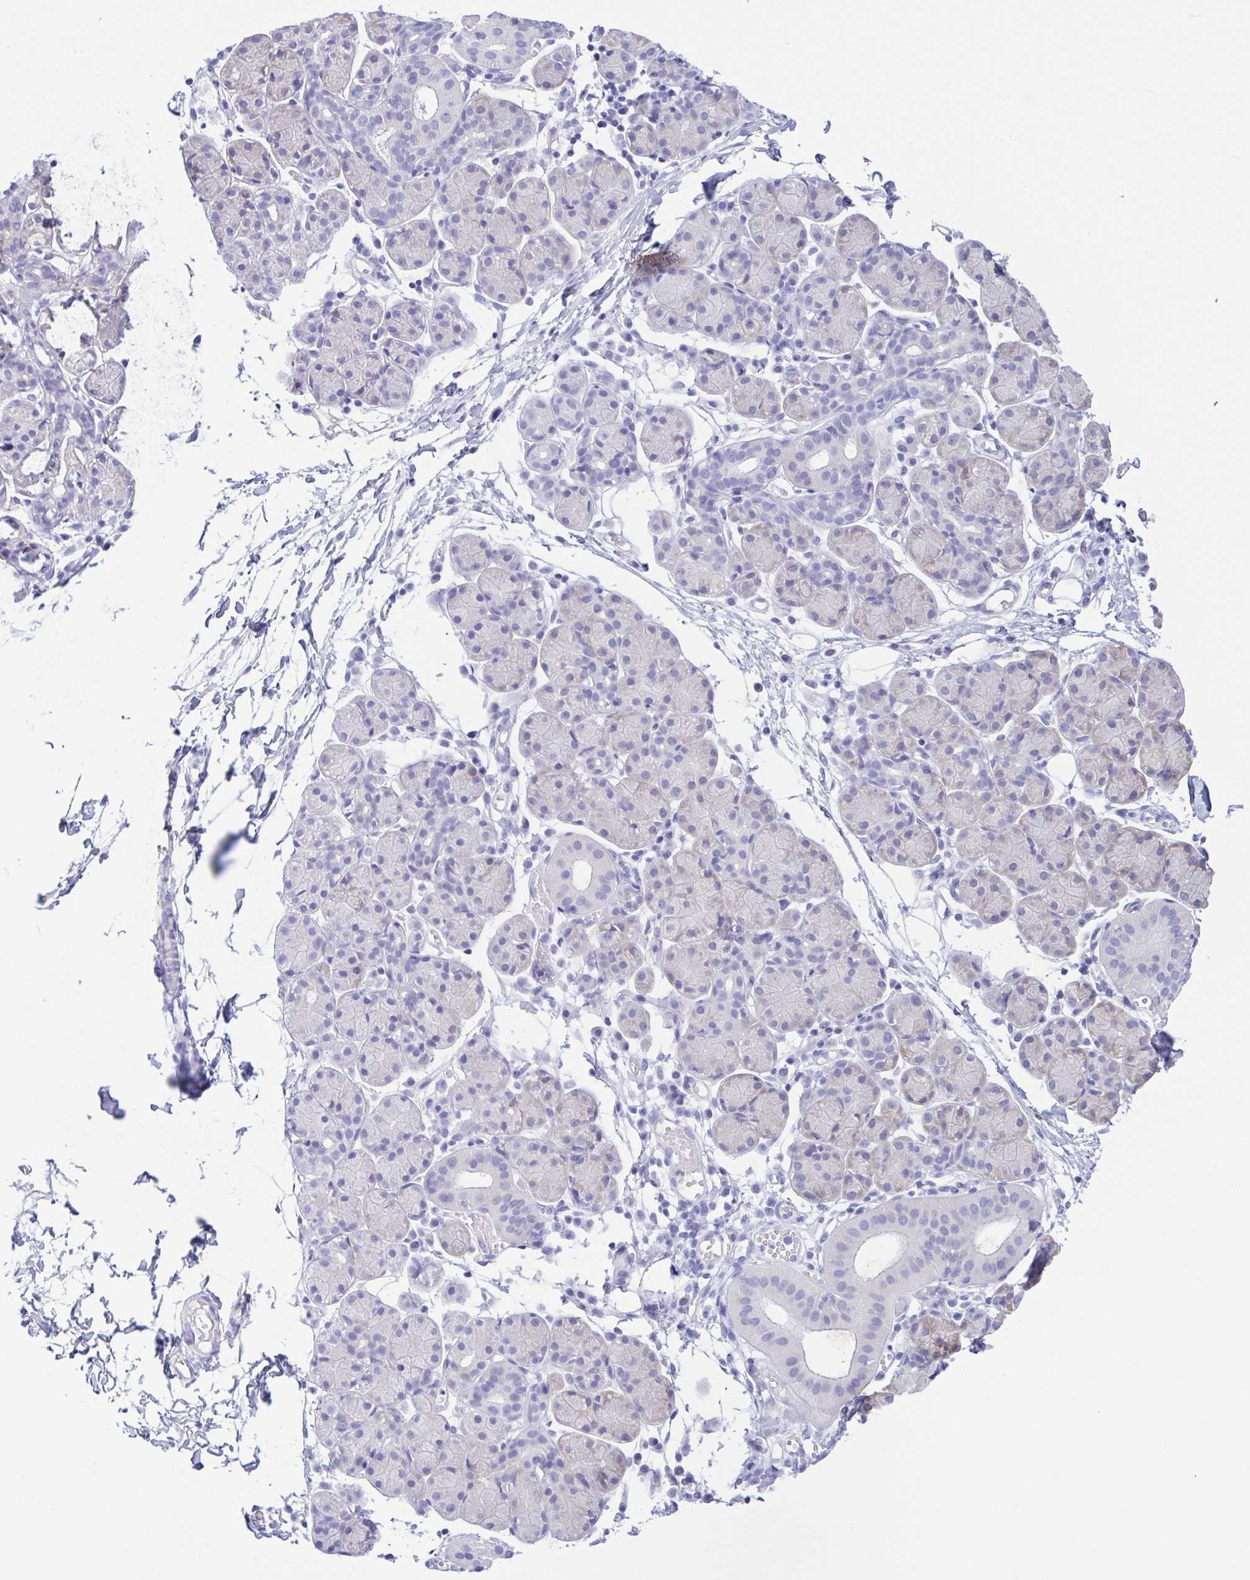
{"staining": {"intensity": "negative", "quantity": "none", "location": "none"}, "tissue": "salivary gland", "cell_type": "Glandular cells", "image_type": "normal", "snomed": [{"axis": "morphology", "description": "Normal tissue, NOS"}, {"axis": "morphology", "description": "Inflammation, NOS"}, {"axis": "topography", "description": "Lymph node"}, {"axis": "topography", "description": "Salivary gland"}], "caption": "IHC image of unremarkable salivary gland stained for a protein (brown), which displays no positivity in glandular cells.", "gene": "A1BG", "patient": {"sex": "male", "age": 3}}